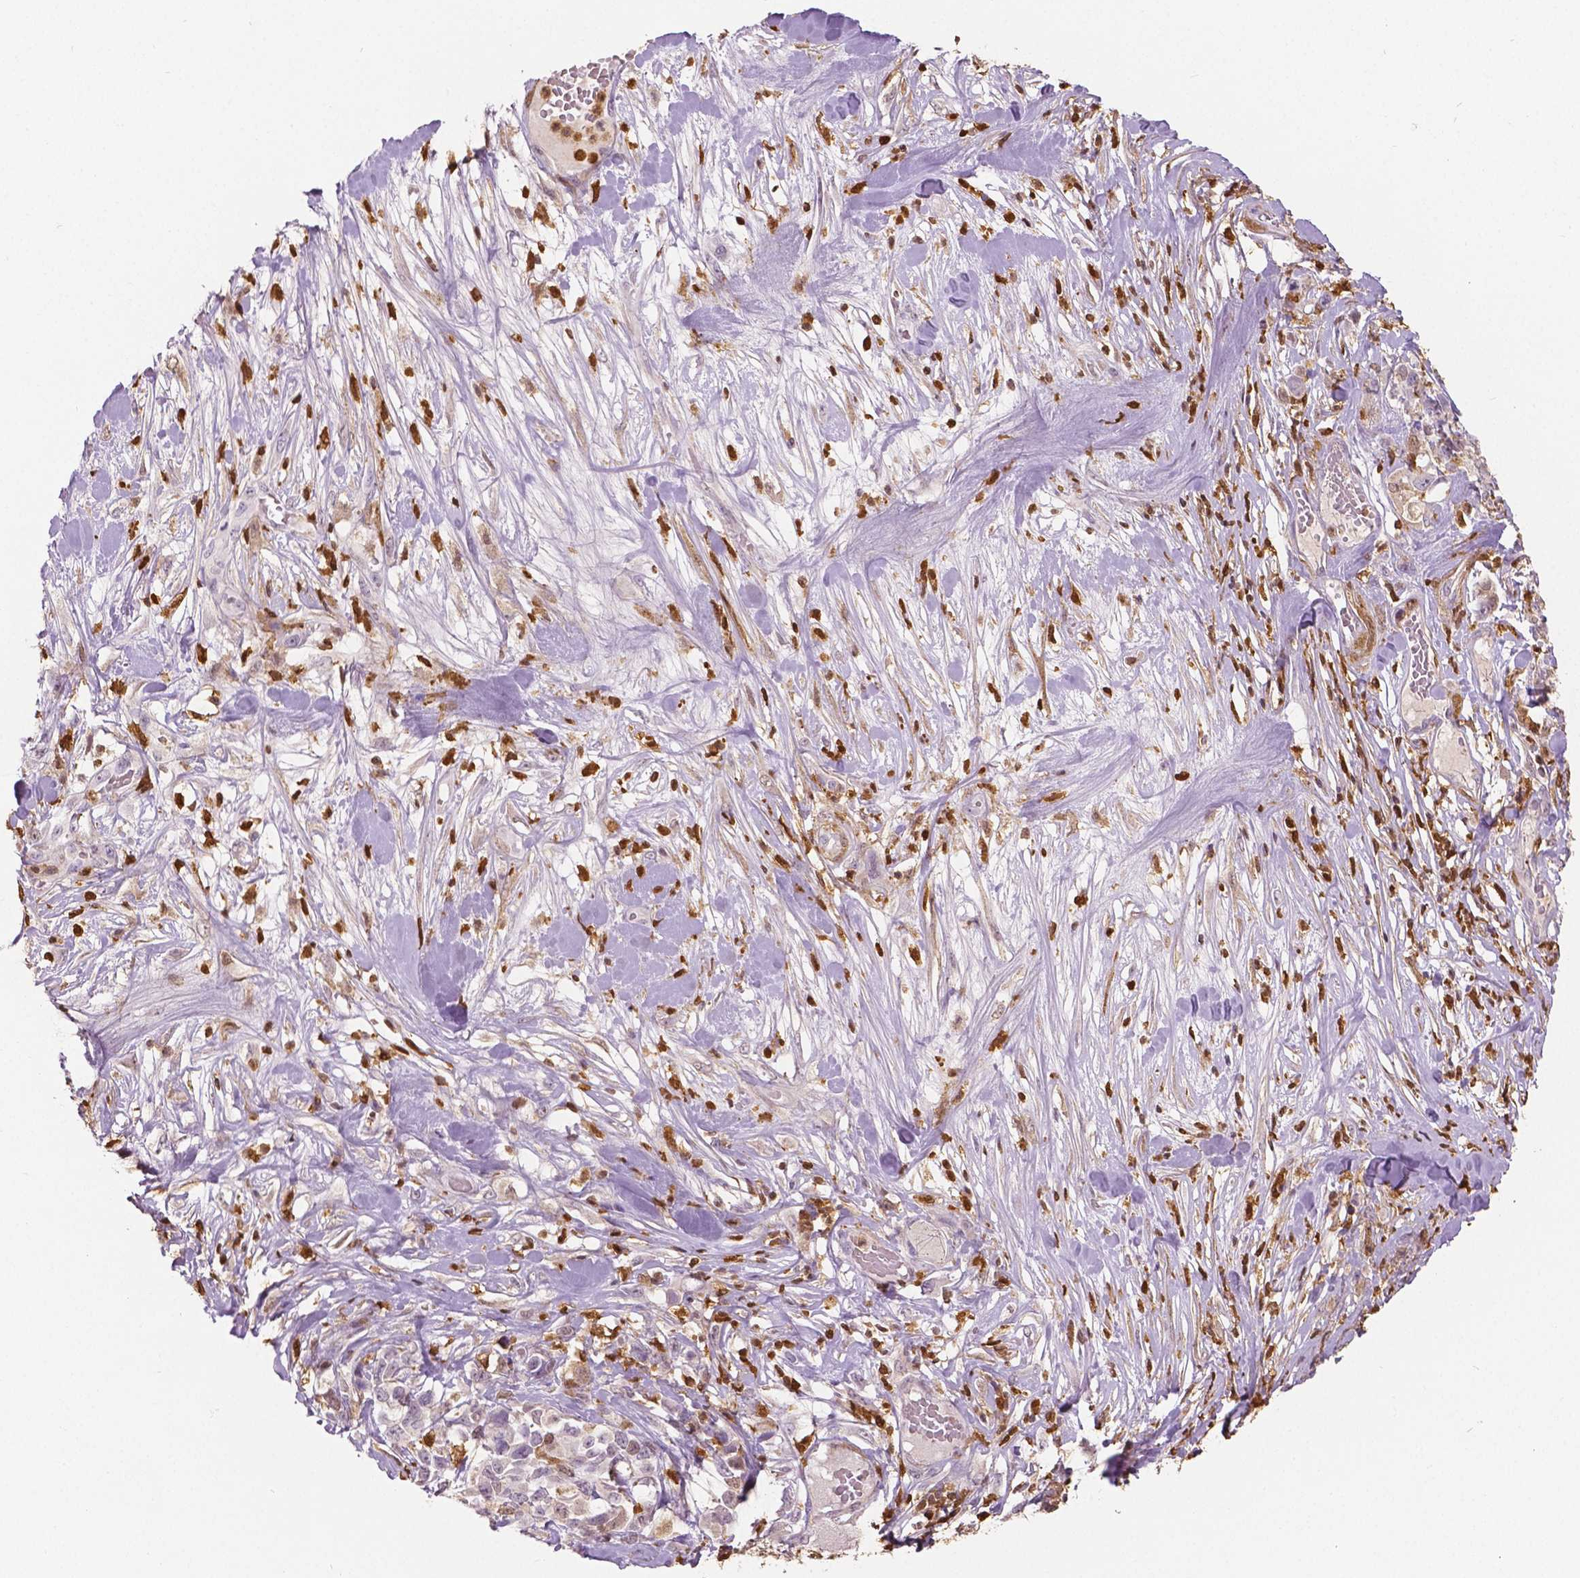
{"staining": {"intensity": "negative", "quantity": "none", "location": "none"}, "tissue": "melanoma", "cell_type": "Tumor cells", "image_type": "cancer", "snomed": [{"axis": "morphology", "description": "Malignant melanoma, Metastatic site"}, {"axis": "topography", "description": "Skin"}], "caption": "Immunohistochemistry (IHC) of melanoma displays no expression in tumor cells.", "gene": "S100A4", "patient": {"sex": "male", "age": 84}}